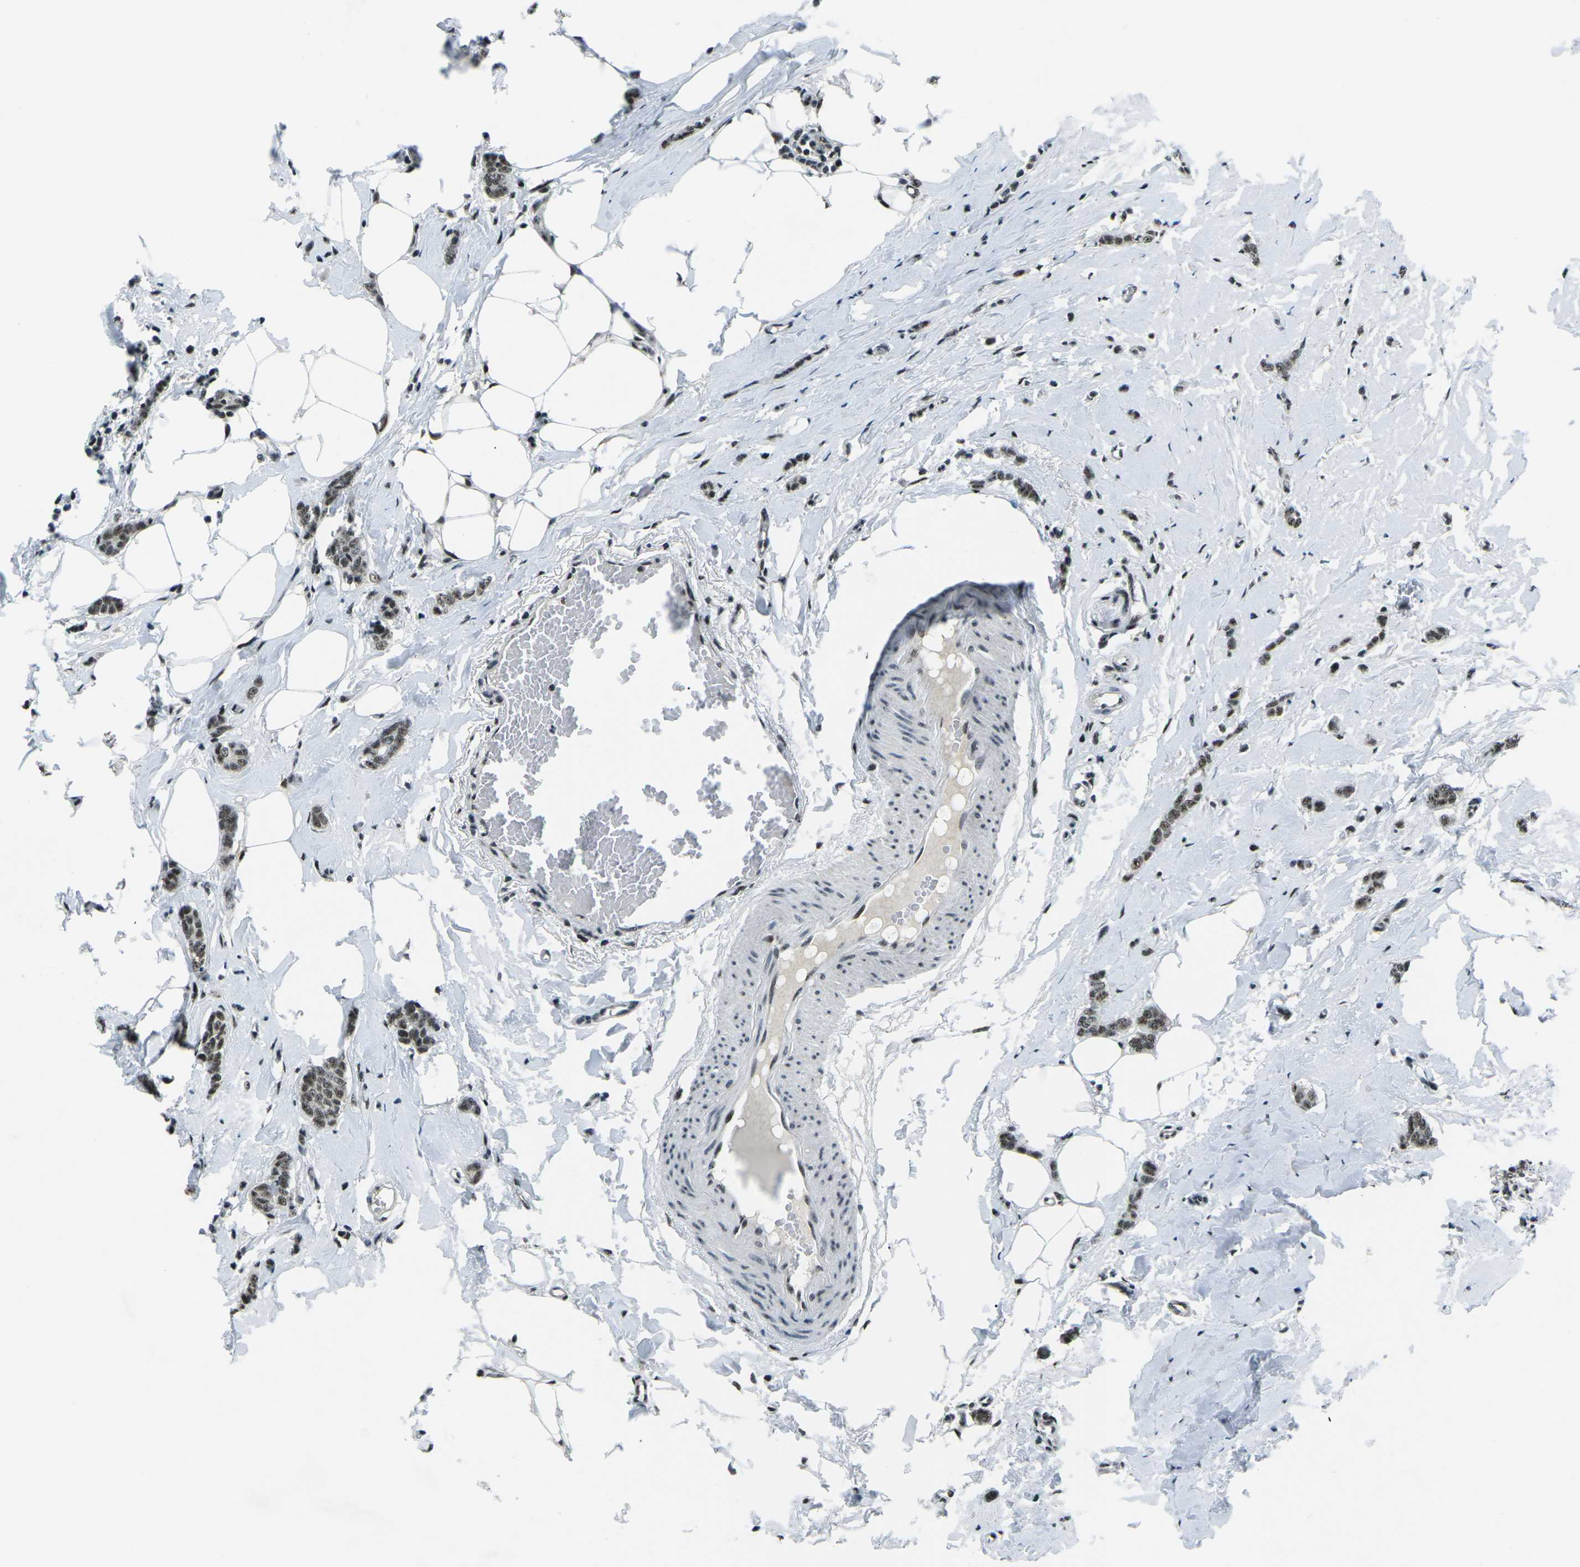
{"staining": {"intensity": "moderate", "quantity": ">75%", "location": "nuclear"}, "tissue": "breast cancer", "cell_type": "Tumor cells", "image_type": "cancer", "snomed": [{"axis": "morphology", "description": "Lobular carcinoma"}, {"axis": "topography", "description": "Skin"}, {"axis": "topography", "description": "Breast"}], "caption": "There is medium levels of moderate nuclear positivity in tumor cells of breast lobular carcinoma, as demonstrated by immunohistochemical staining (brown color).", "gene": "RBL2", "patient": {"sex": "female", "age": 46}}